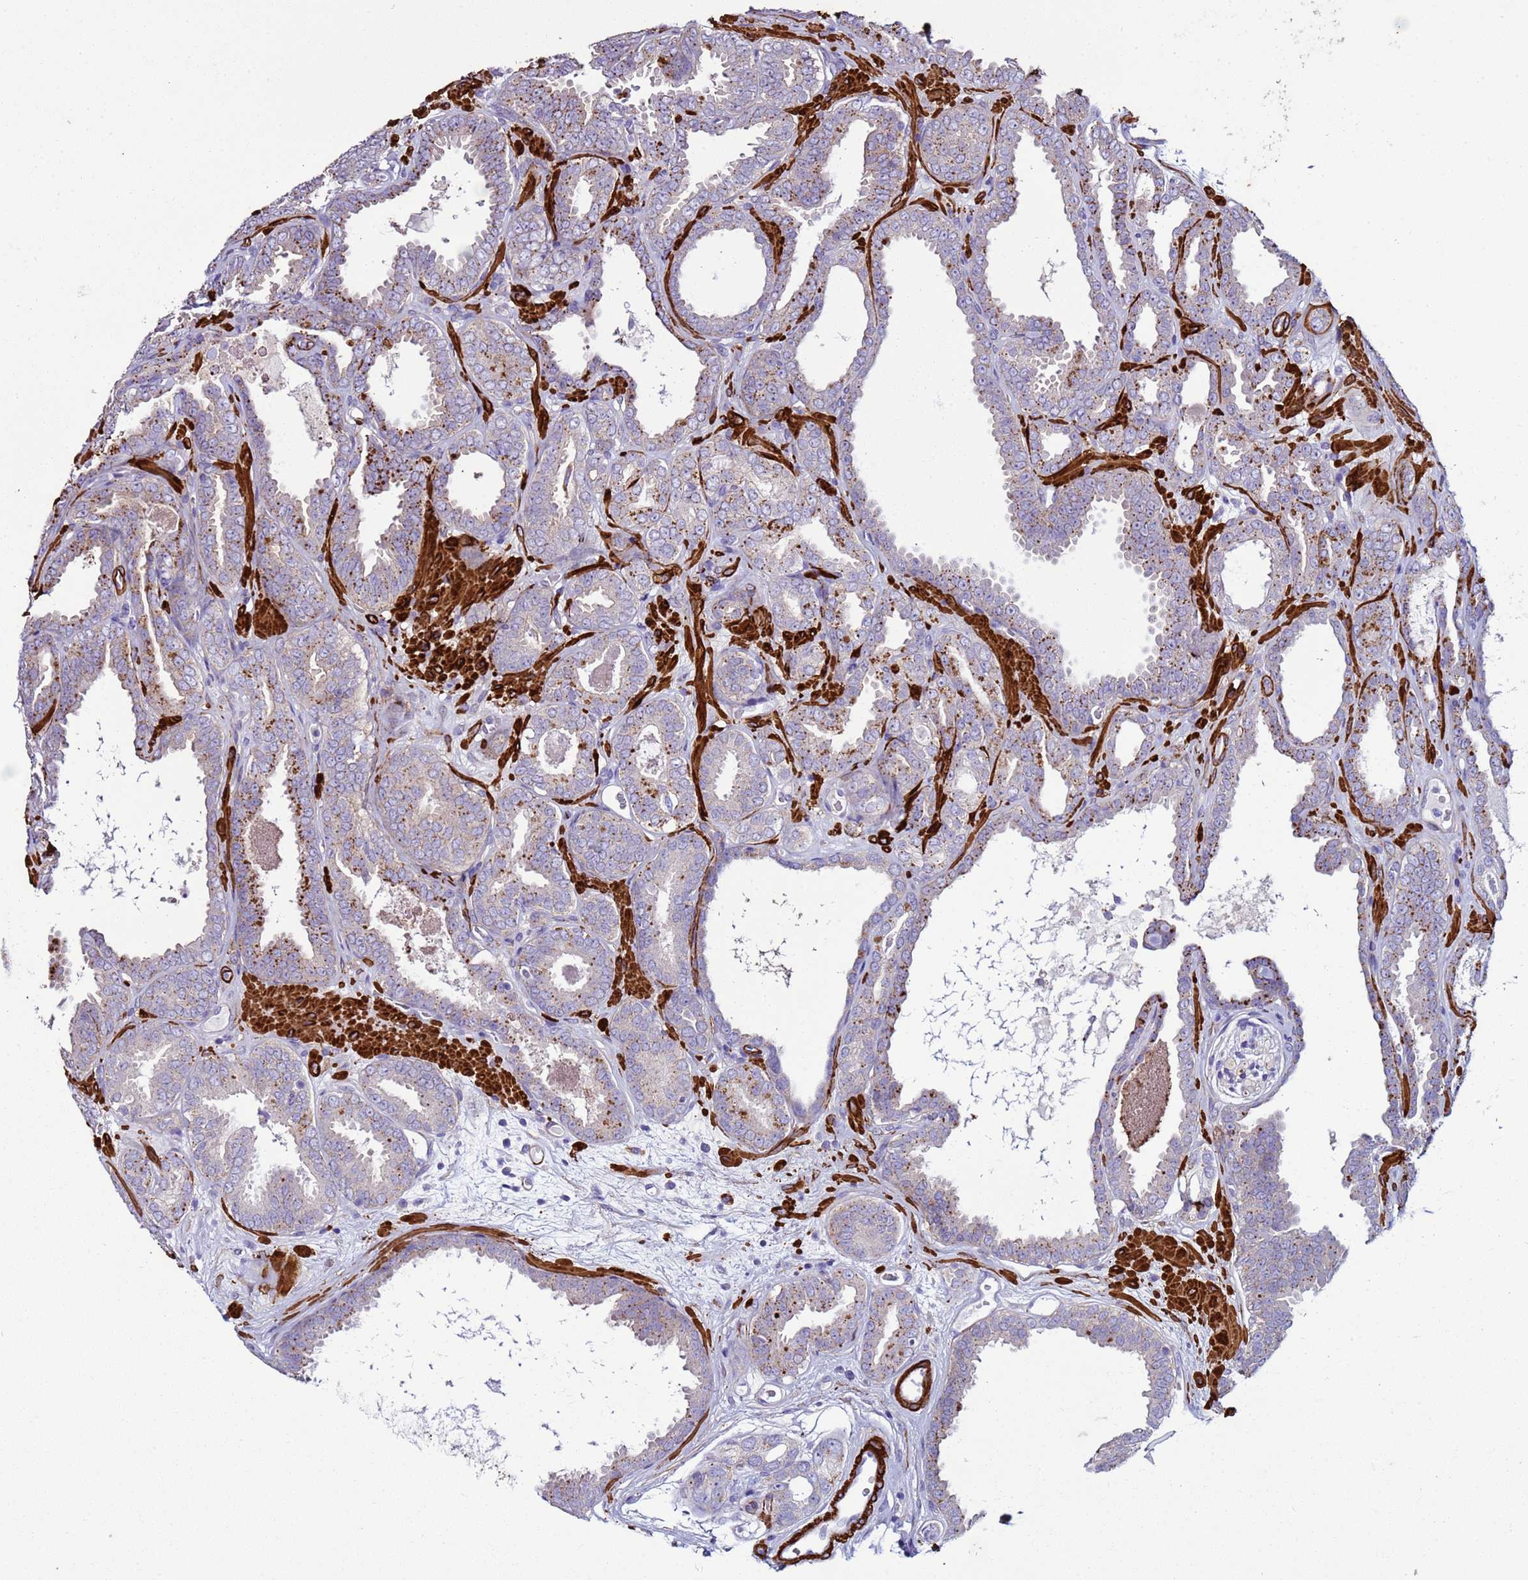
{"staining": {"intensity": "moderate", "quantity": "25%-75%", "location": "cytoplasmic/membranous"}, "tissue": "prostate cancer", "cell_type": "Tumor cells", "image_type": "cancer", "snomed": [{"axis": "morphology", "description": "Adenocarcinoma, High grade"}, {"axis": "topography", "description": "Prostate"}], "caption": "Brown immunohistochemical staining in human prostate cancer (high-grade adenocarcinoma) displays moderate cytoplasmic/membranous staining in about 25%-75% of tumor cells.", "gene": "RABL2B", "patient": {"sex": "male", "age": 72}}